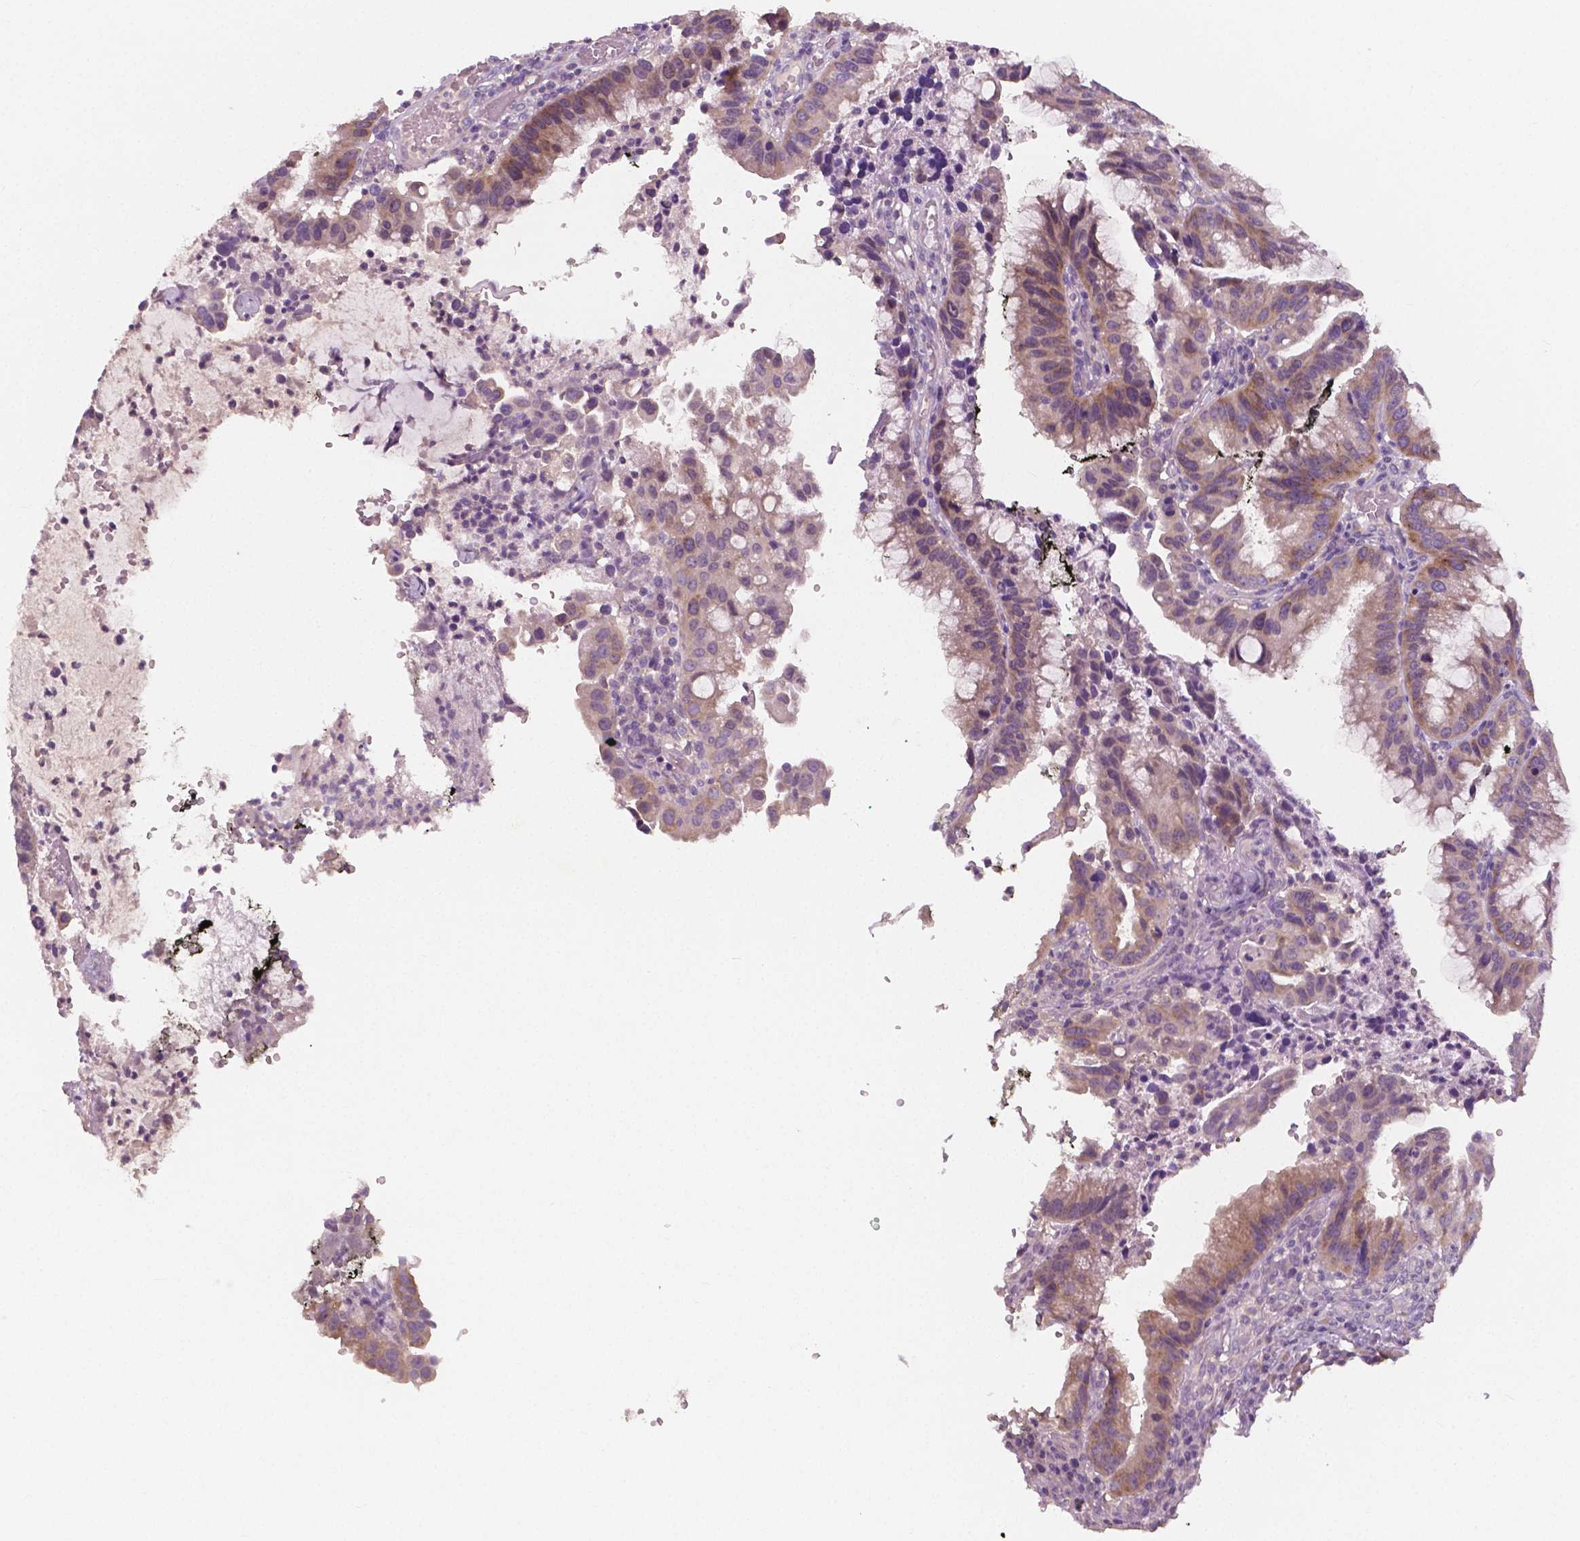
{"staining": {"intensity": "moderate", "quantity": "<25%", "location": "cytoplasmic/membranous"}, "tissue": "cervical cancer", "cell_type": "Tumor cells", "image_type": "cancer", "snomed": [{"axis": "morphology", "description": "Adenocarcinoma, NOS"}, {"axis": "topography", "description": "Cervix"}], "caption": "Cervical cancer was stained to show a protein in brown. There is low levels of moderate cytoplasmic/membranous expression in about <25% of tumor cells. (DAB IHC, brown staining for protein, blue staining for nuclei).", "gene": "LSM14B", "patient": {"sex": "female", "age": 34}}